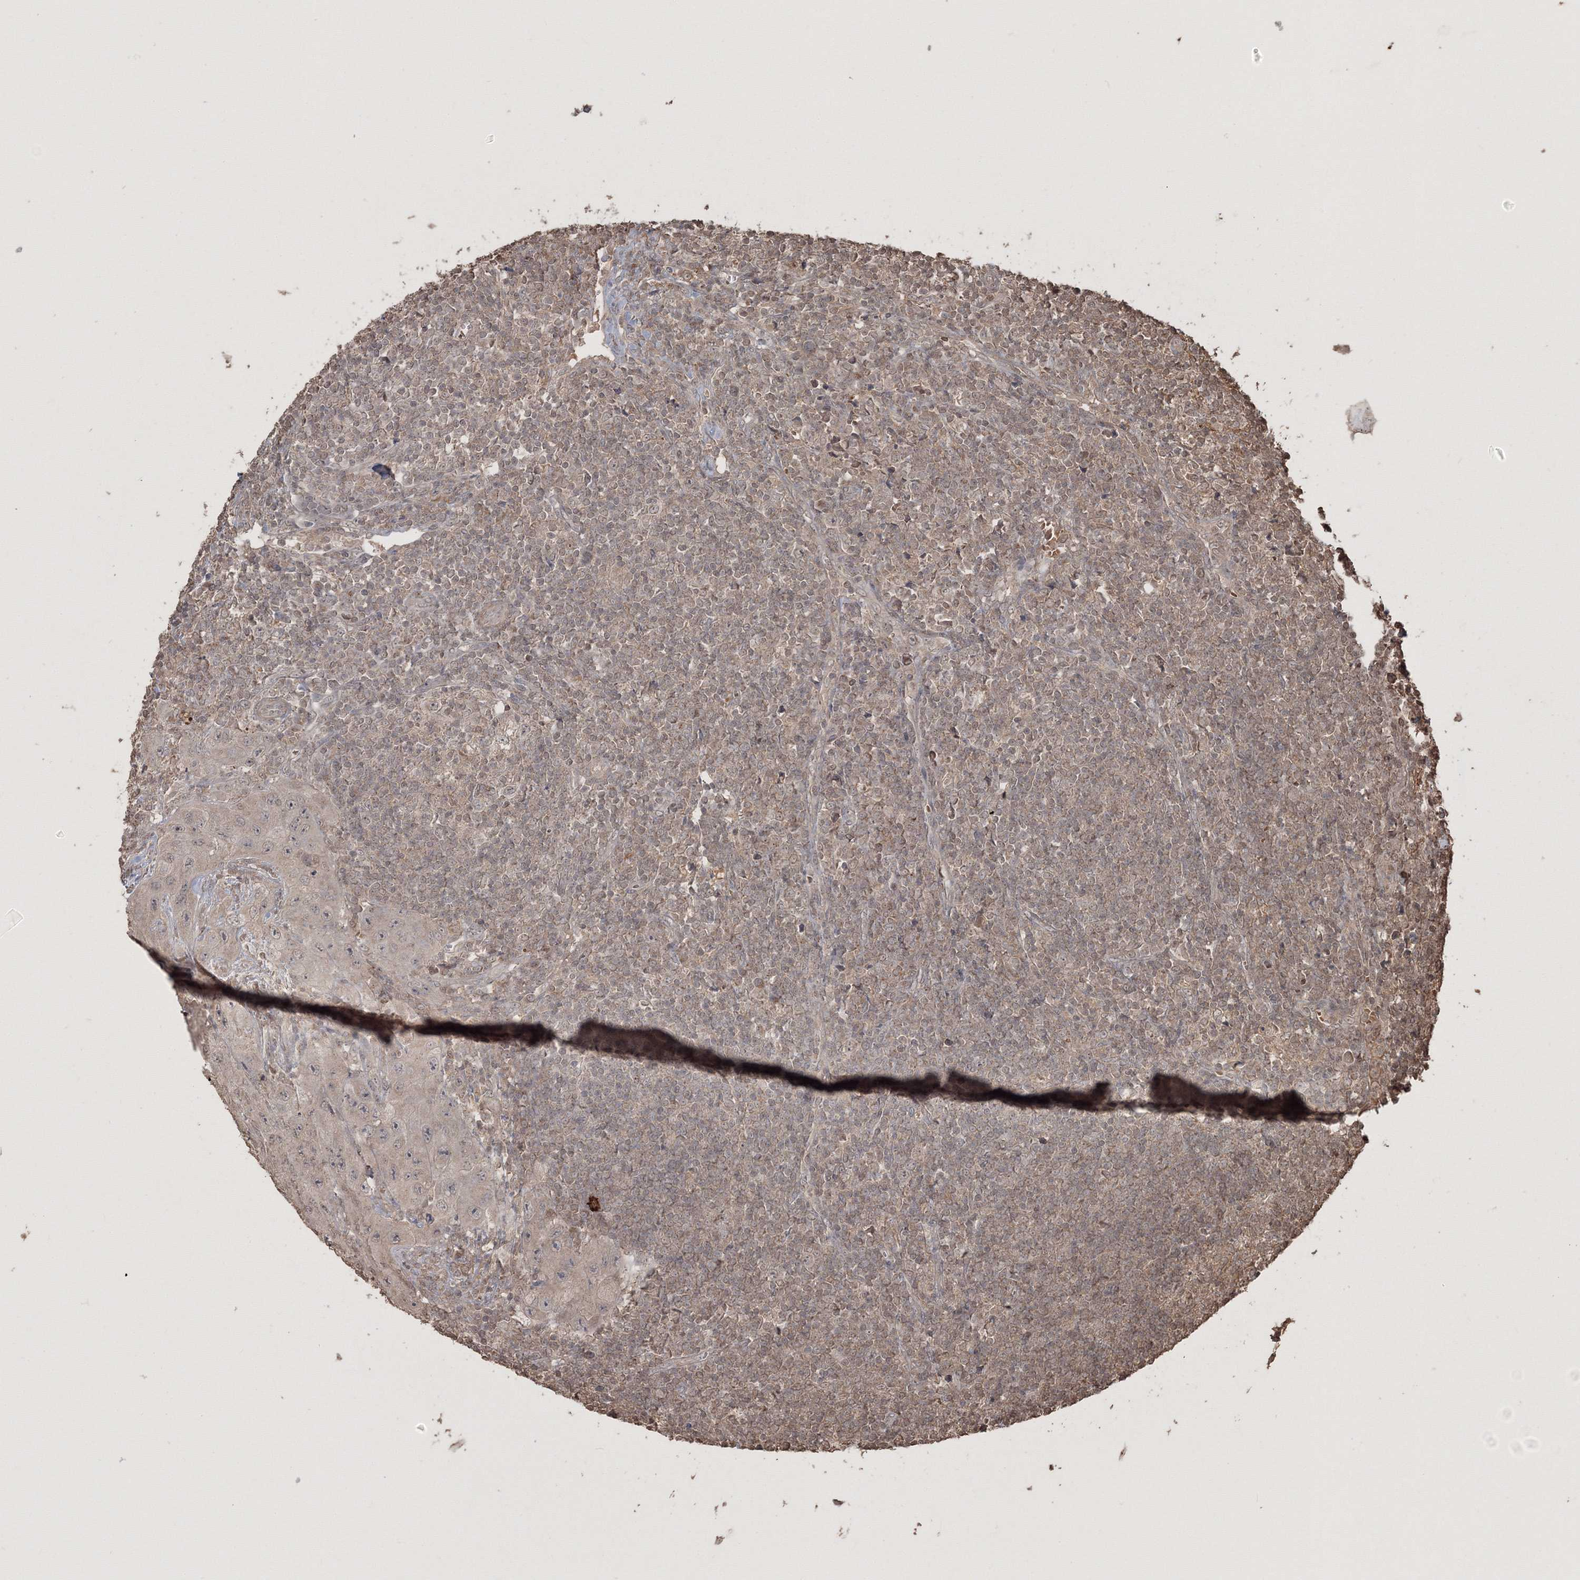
{"staining": {"intensity": "weak", "quantity": "<25%", "location": "cytoplasmic/membranous"}, "tissue": "lymph node", "cell_type": "Germinal center cells", "image_type": "normal", "snomed": [{"axis": "morphology", "description": "Normal tissue, NOS"}, {"axis": "morphology", "description": "Squamous cell carcinoma, metastatic, NOS"}, {"axis": "topography", "description": "Lymph node"}], "caption": "Immunohistochemistry photomicrograph of normal lymph node: human lymph node stained with DAB reveals no significant protein positivity in germinal center cells. The staining is performed using DAB (3,3'-diaminobenzidine) brown chromogen with nuclei counter-stained in using hematoxylin.", "gene": "CCDC122", "patient": {"sex": "male", "age": 73}}